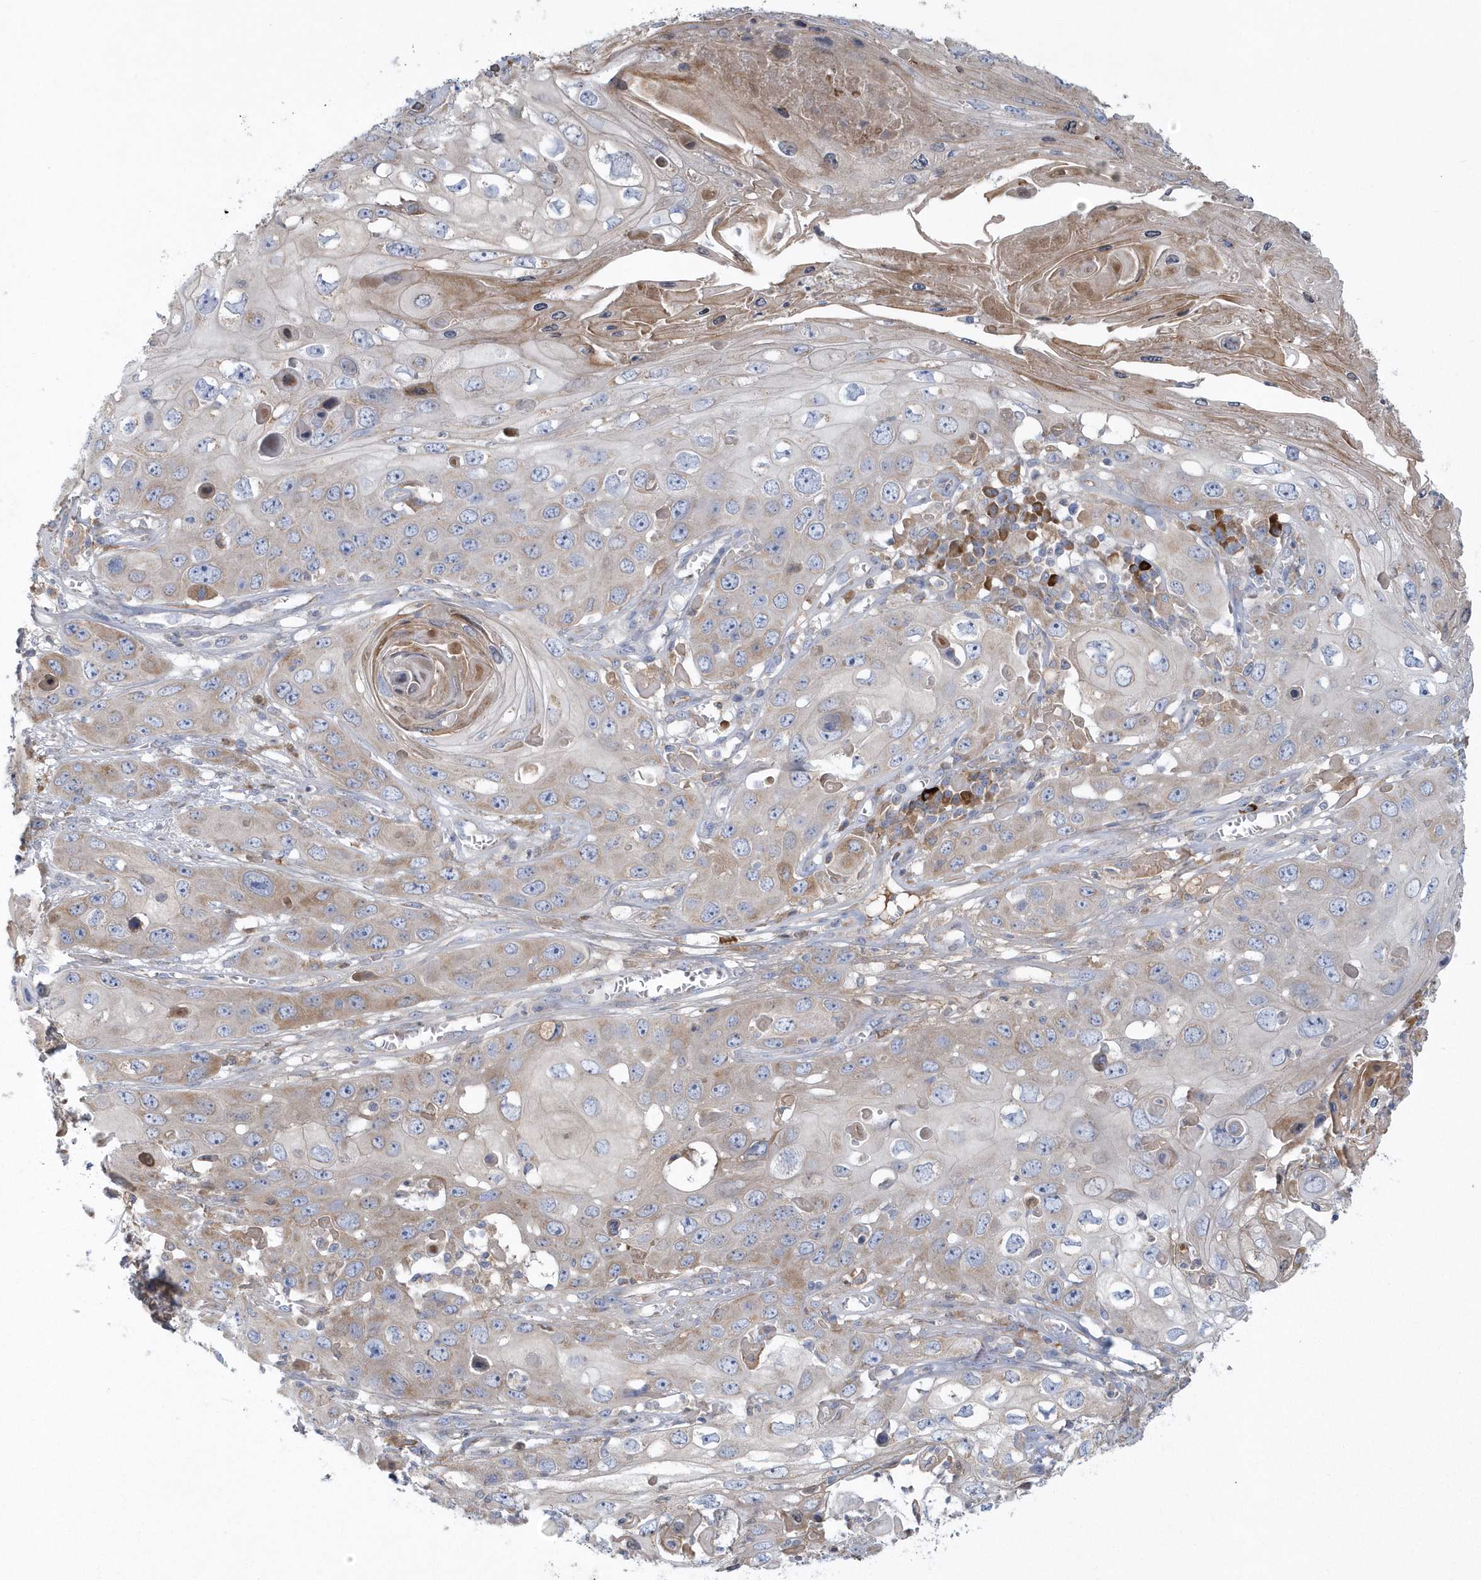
{"staining": {"intensity": "weak", "quantity": "25%-75%", "location": "cytoplasmic/membranous"}, "tissue": "skin cancer", "cell_type": "Tumor cells", "image_type": "cancer", "snomed": [{"axis": "morphology", "description": "Squamous cell carcinoma, NOS"}, {"axis": "topography", "description": "Skin"}], "caption": "Skin cancer (squamous cell carcinoma) was stained to show a protein in brown. There is low levels of weak cytoplasmic/membranous positivity in about 25%-75% of tumor cells.", "gene": "SPATA18", "patient": {"sex": "male", "age": 55}}